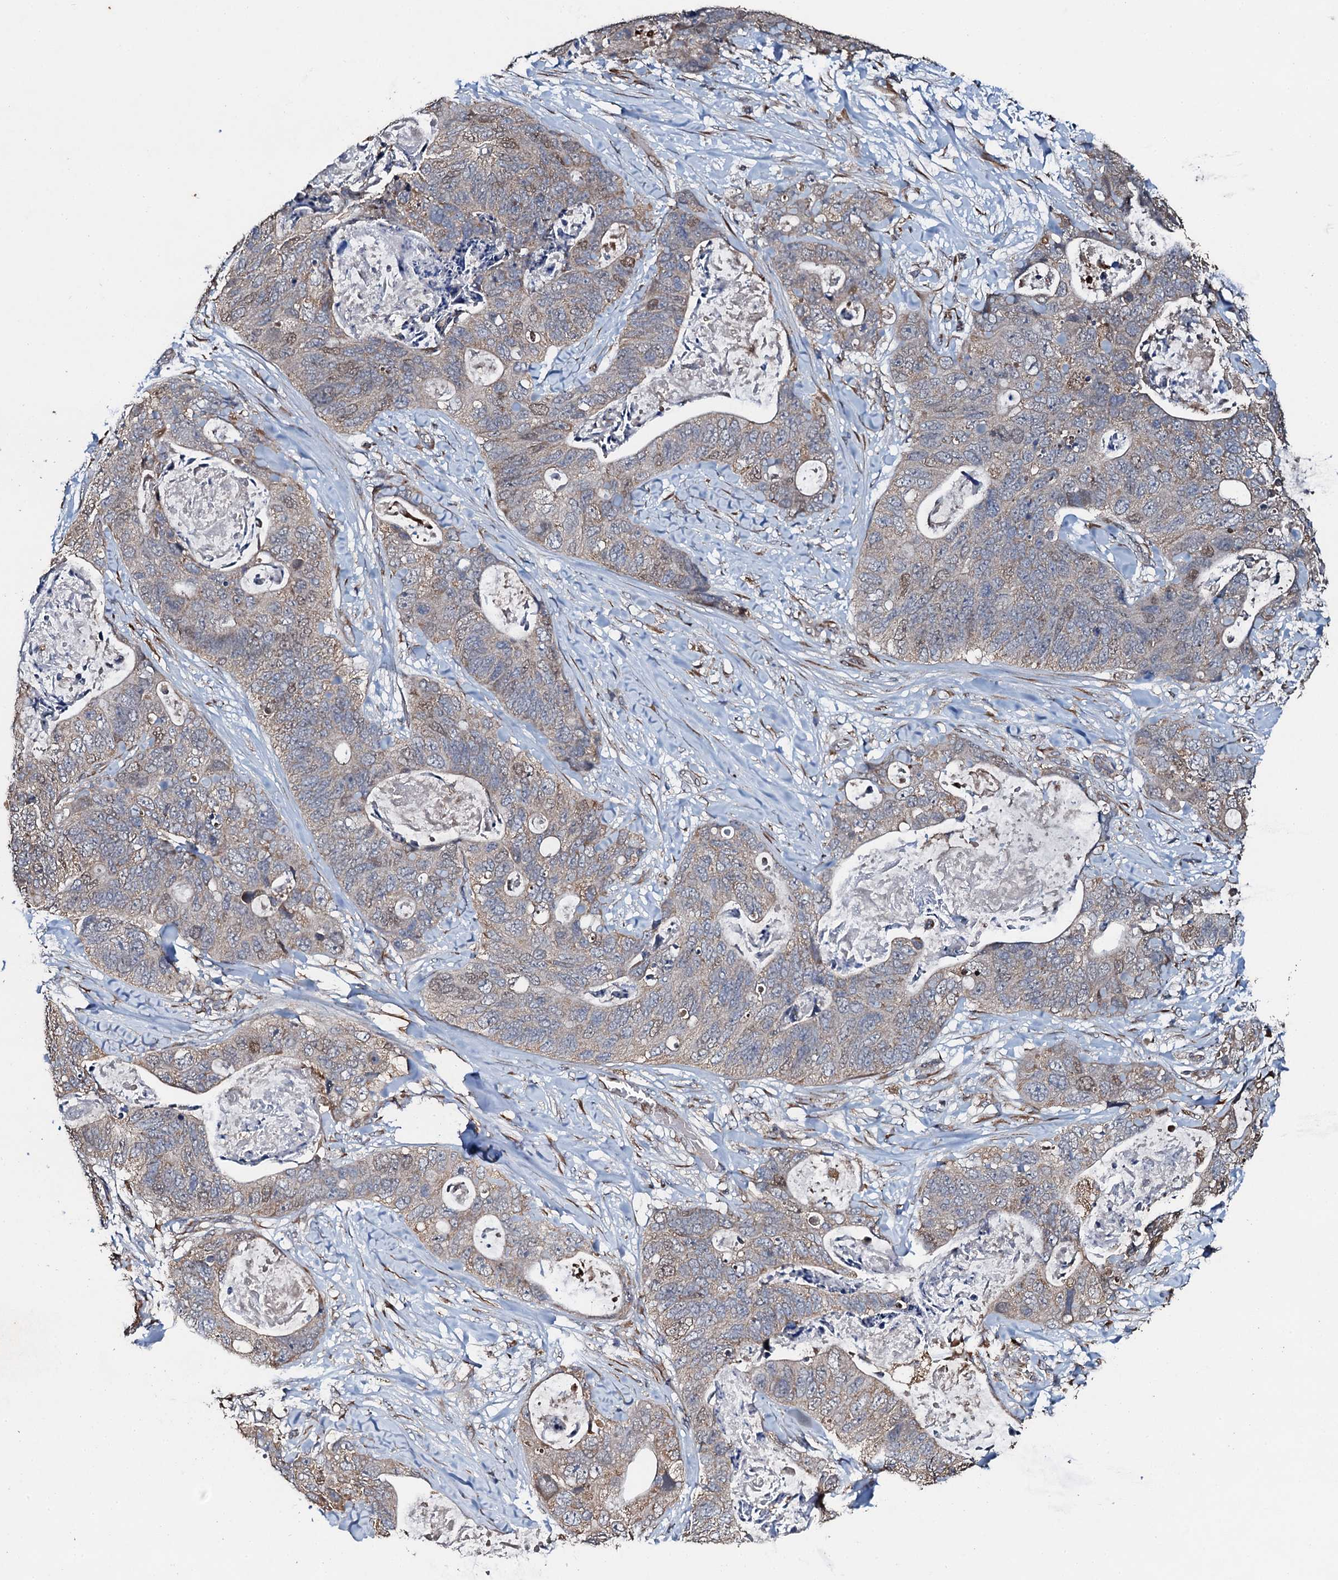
{"staining": {"intensity": "weak", "quantity": "25%-75%", "location": "cytoplasmic/membranous,nuclear"}, "tissue": "stomach cancer", "cell_type": "Tumor cells", "image_type": "cancer", "snomed": [{"axis": "morphology", "description": "Adenocarcinoma, NOS"}, {"axis": "topography", "description": "Stomach"}], "caption": "Immunohistochemistry (IHC) of human stomach adenocarcinoma reveals low levels of weak cytoplasmic/membranous and nuclear expression in approximately 25%-75% of tumor cells.", "gene": "ADAMTS10", "patient": {"sex": "female", "age": 89}}